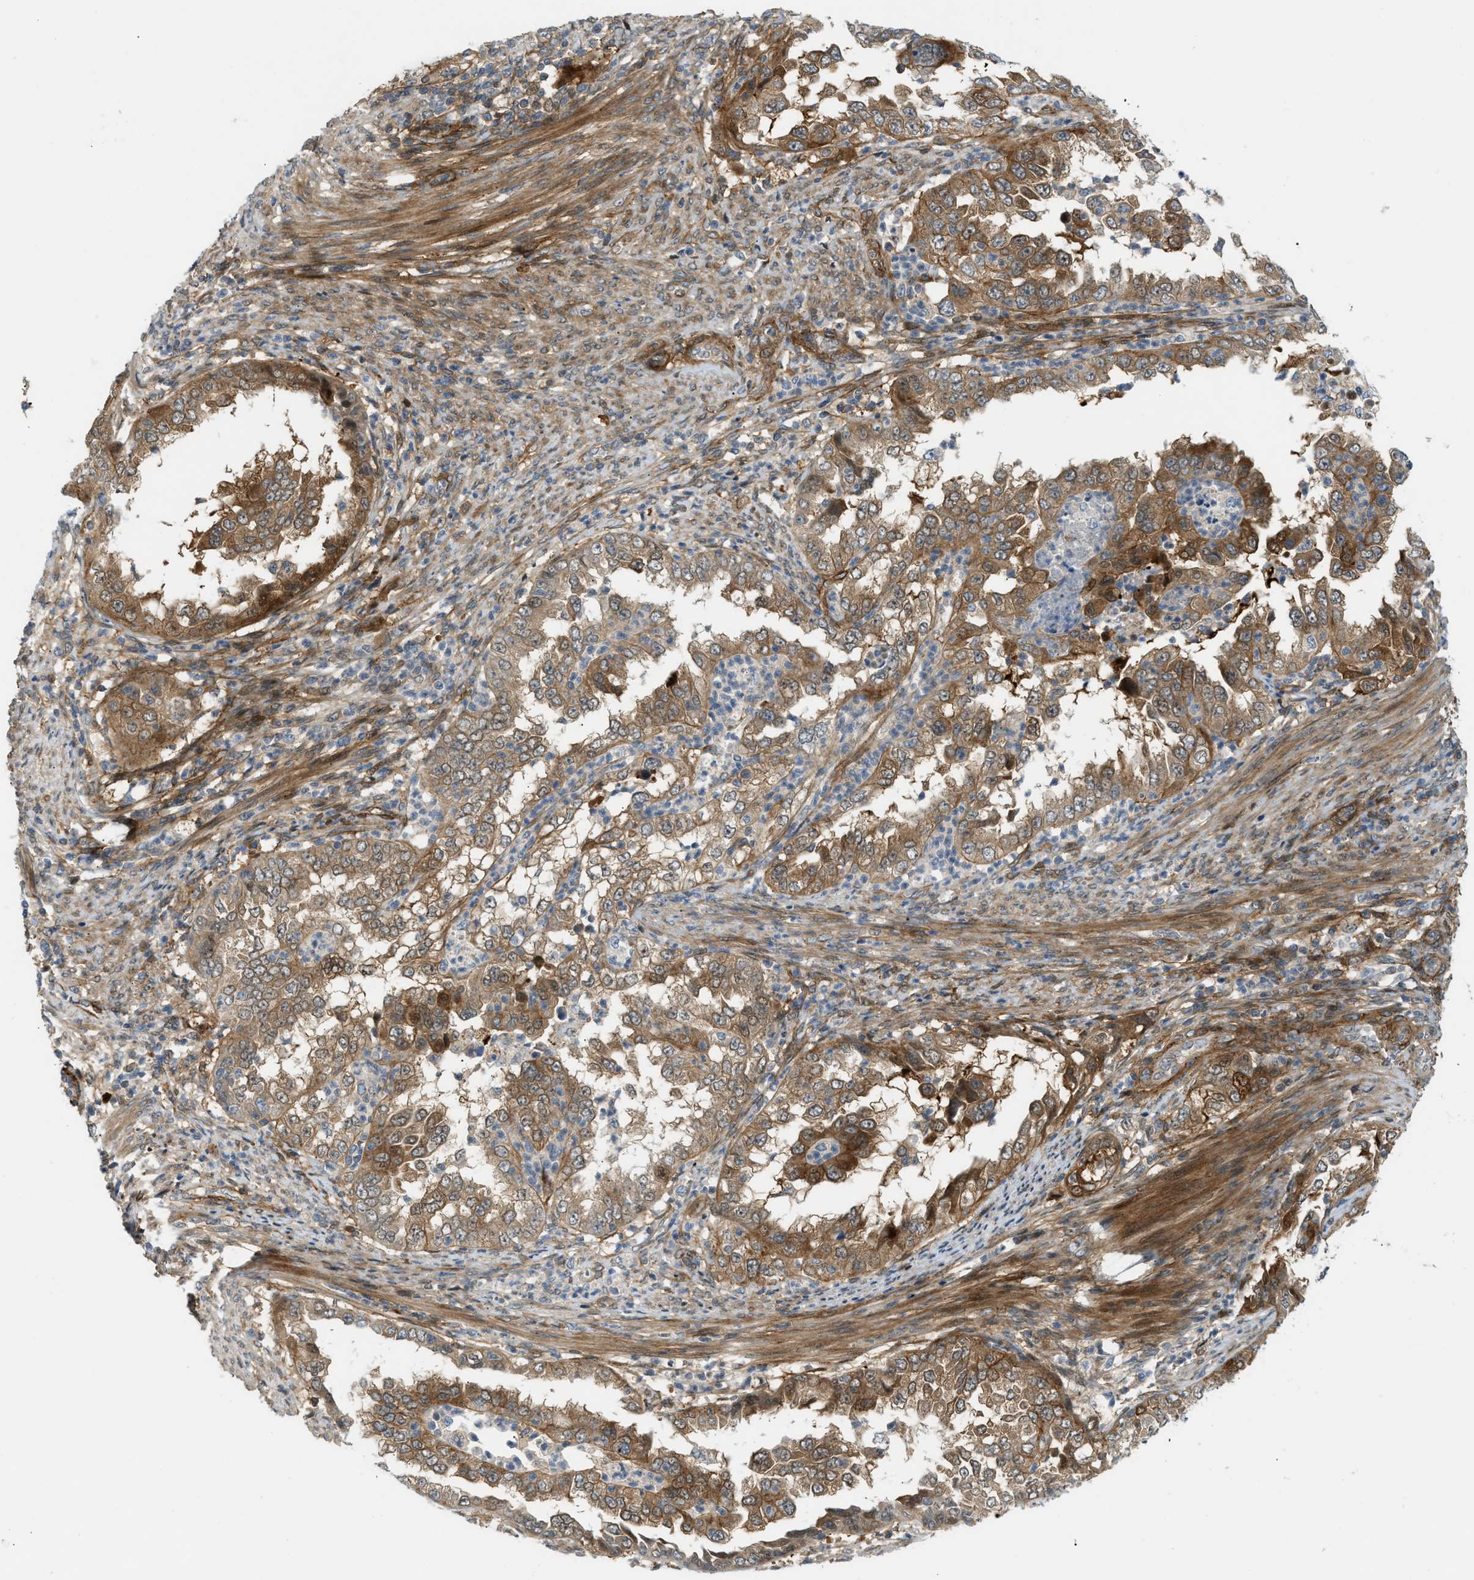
{"staining": {"intensity": "moderate", "quantity": ">75%", "location": "cytoplasmic/membranous"}, "tissue": "endometrial cancer", "cell_type": "Tumor cells", "image_type": "cancer", "snomed": [{"axis": "morphology", "description": "Adenocarcinoma, NOS"}, {"axis": "topography", "description": "Endometrium"}], "caption": "Protein analysis of endometrial cancer tissue displays moderate cytoplasmic/membranous staining in about >75% of tumor cells. The staining was performed using DAB, with brown indicating positive protein expression. Nuclei are stained blue with hematoxylin.", "gene": "EDNRA", "patient": {"sex": "female", "age": 85}}